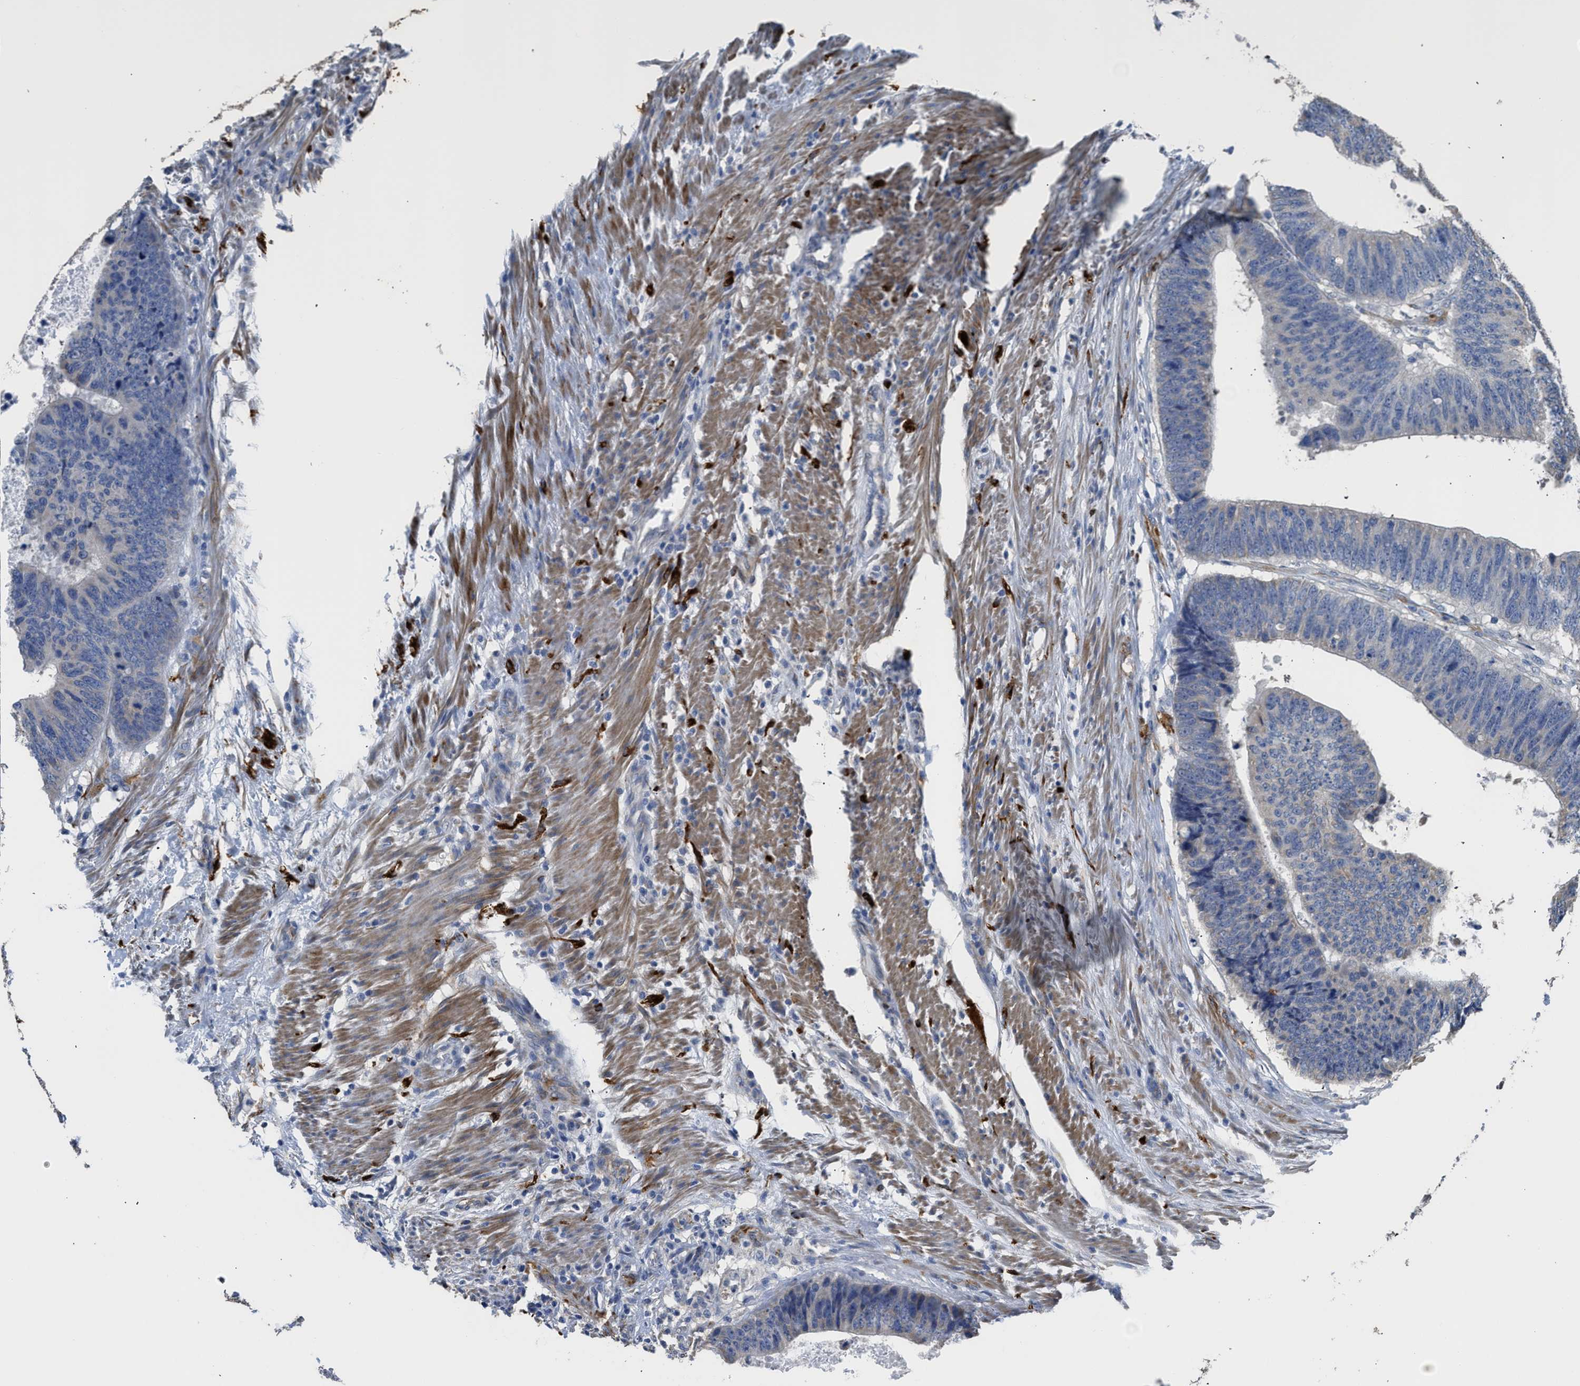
{"staining": {"intensity": "weak", "quantity": "<25%", "location": "cytoplasmic/membranous"}, "tissue": "colorectal cancer", "cell_type": "Tumor cells", "image_type": "cancer", "snomed": [{"axis": "morphology", "description": "Adenocarcinoma, NOS"}, {"axis": "topography", "description": "Colon"}], "caption": "Tumor cells are negative for brown protein staining in colorectal adenocarcinoma.", "gene": "ZSWIM5", "patient": {"sex": "male", "age": 56}}